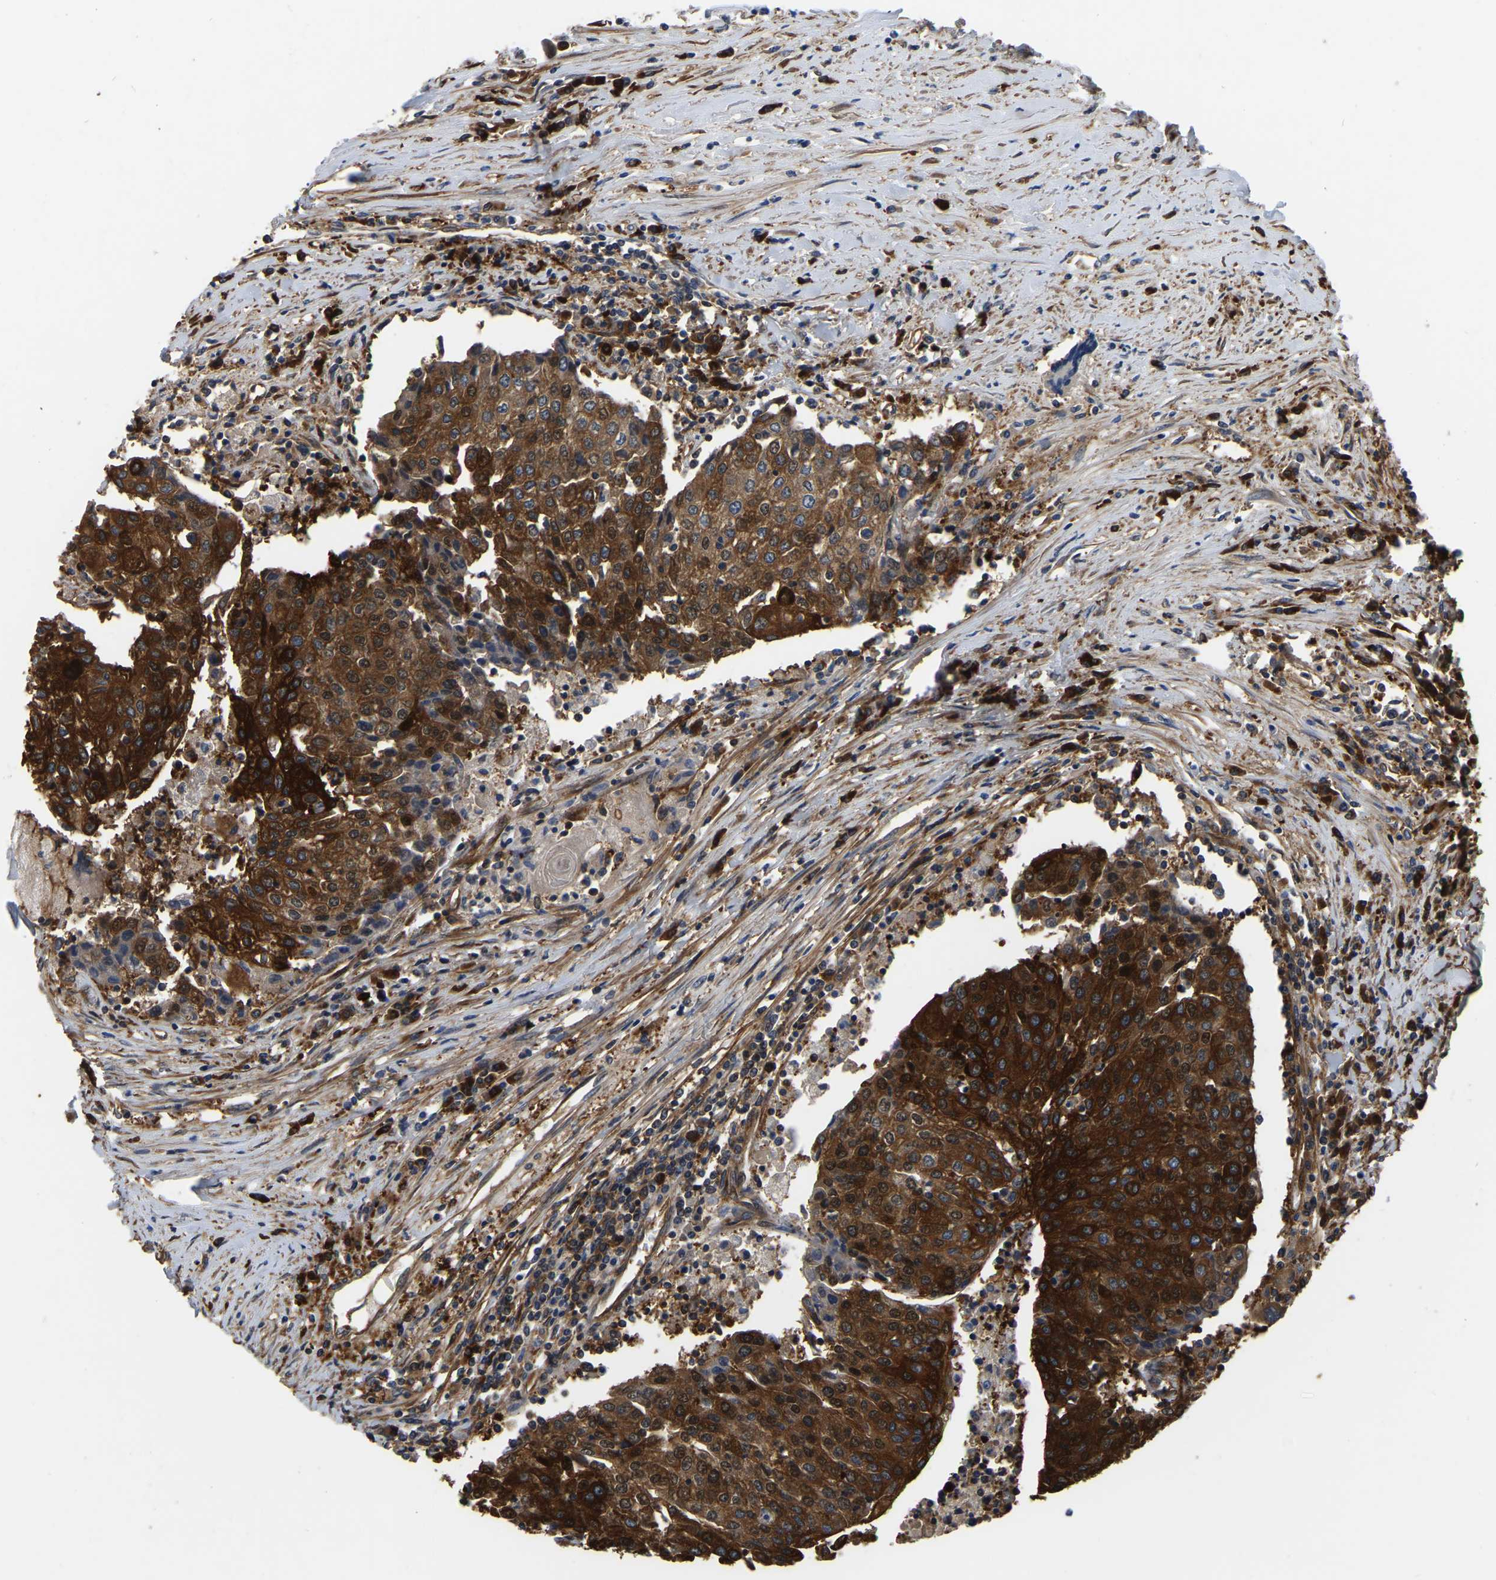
{"staining": {"intensity": "strong", "quantity": ">75%", "location": "cytoplasmic/membranous"}, "tissue": "urothelial cancer", "cell_type": "Tumor cells", "image_type": "cancer", "snomed": [{"axis": "morphology", "description": "Urothelial carcinoma, High grade"}, {"axis": "topography", "description": "Urinary bladder"}], "caption": "DAB (3,3'-diaminobenzidine) immunohistochemical staining of human urothelial carcinoma (high-grade) exhibits strong cytoplasmic/membranous protein staining in about >75% of tumor cells.", "gene": "GARS1", "patient": {"sex": "female", "age": 85}}